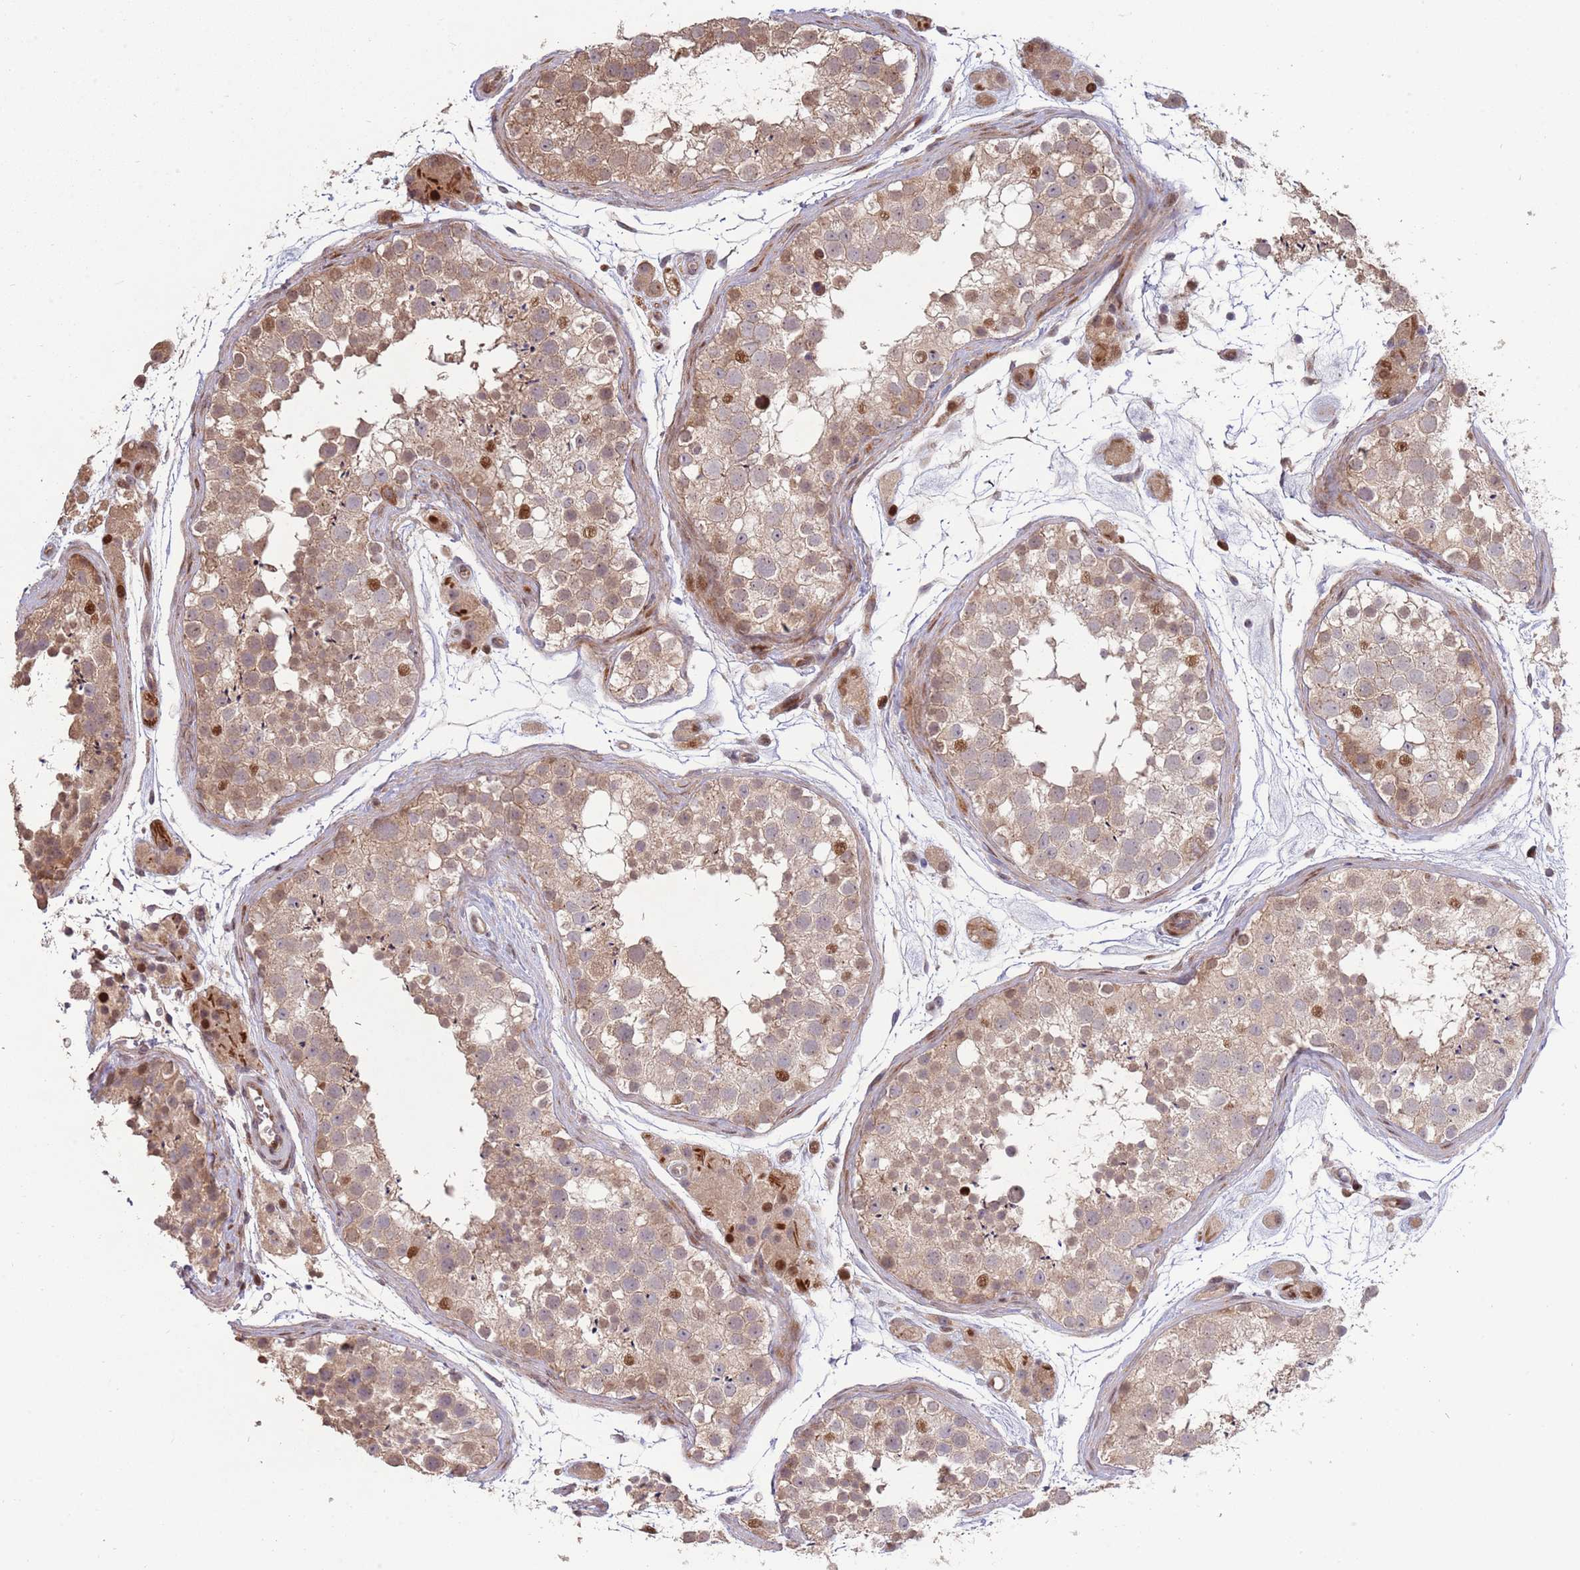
{"staining": {"intensity": "strong", "quantity": "<25%", "location": "cytoplasmic/membranous,nuclear"}, "tissue": "testis", "cell_type": "Cells in seminiferous ducts", "image_type": "normal", "snomed": [{"axis": "morphology", "description": "Normal tissue, NOS"}, {"axis": "topography", "description": "Testis"}], "caption": "An IHC micrograph of unremarkable tissue is shown. Protein staining in brown highlights strong cytoplasmic/membranous,nuclear positivity in testis within cells in seminiferous ducts. The staining was performed using DAB (3,3'-diaminobenzidine), with brown indicating positive protein expression. Nuclei are stained blue with hematoxylin.", "gene": "SYNDIG1L", "patient": {"sex": "male", "age": 41}}